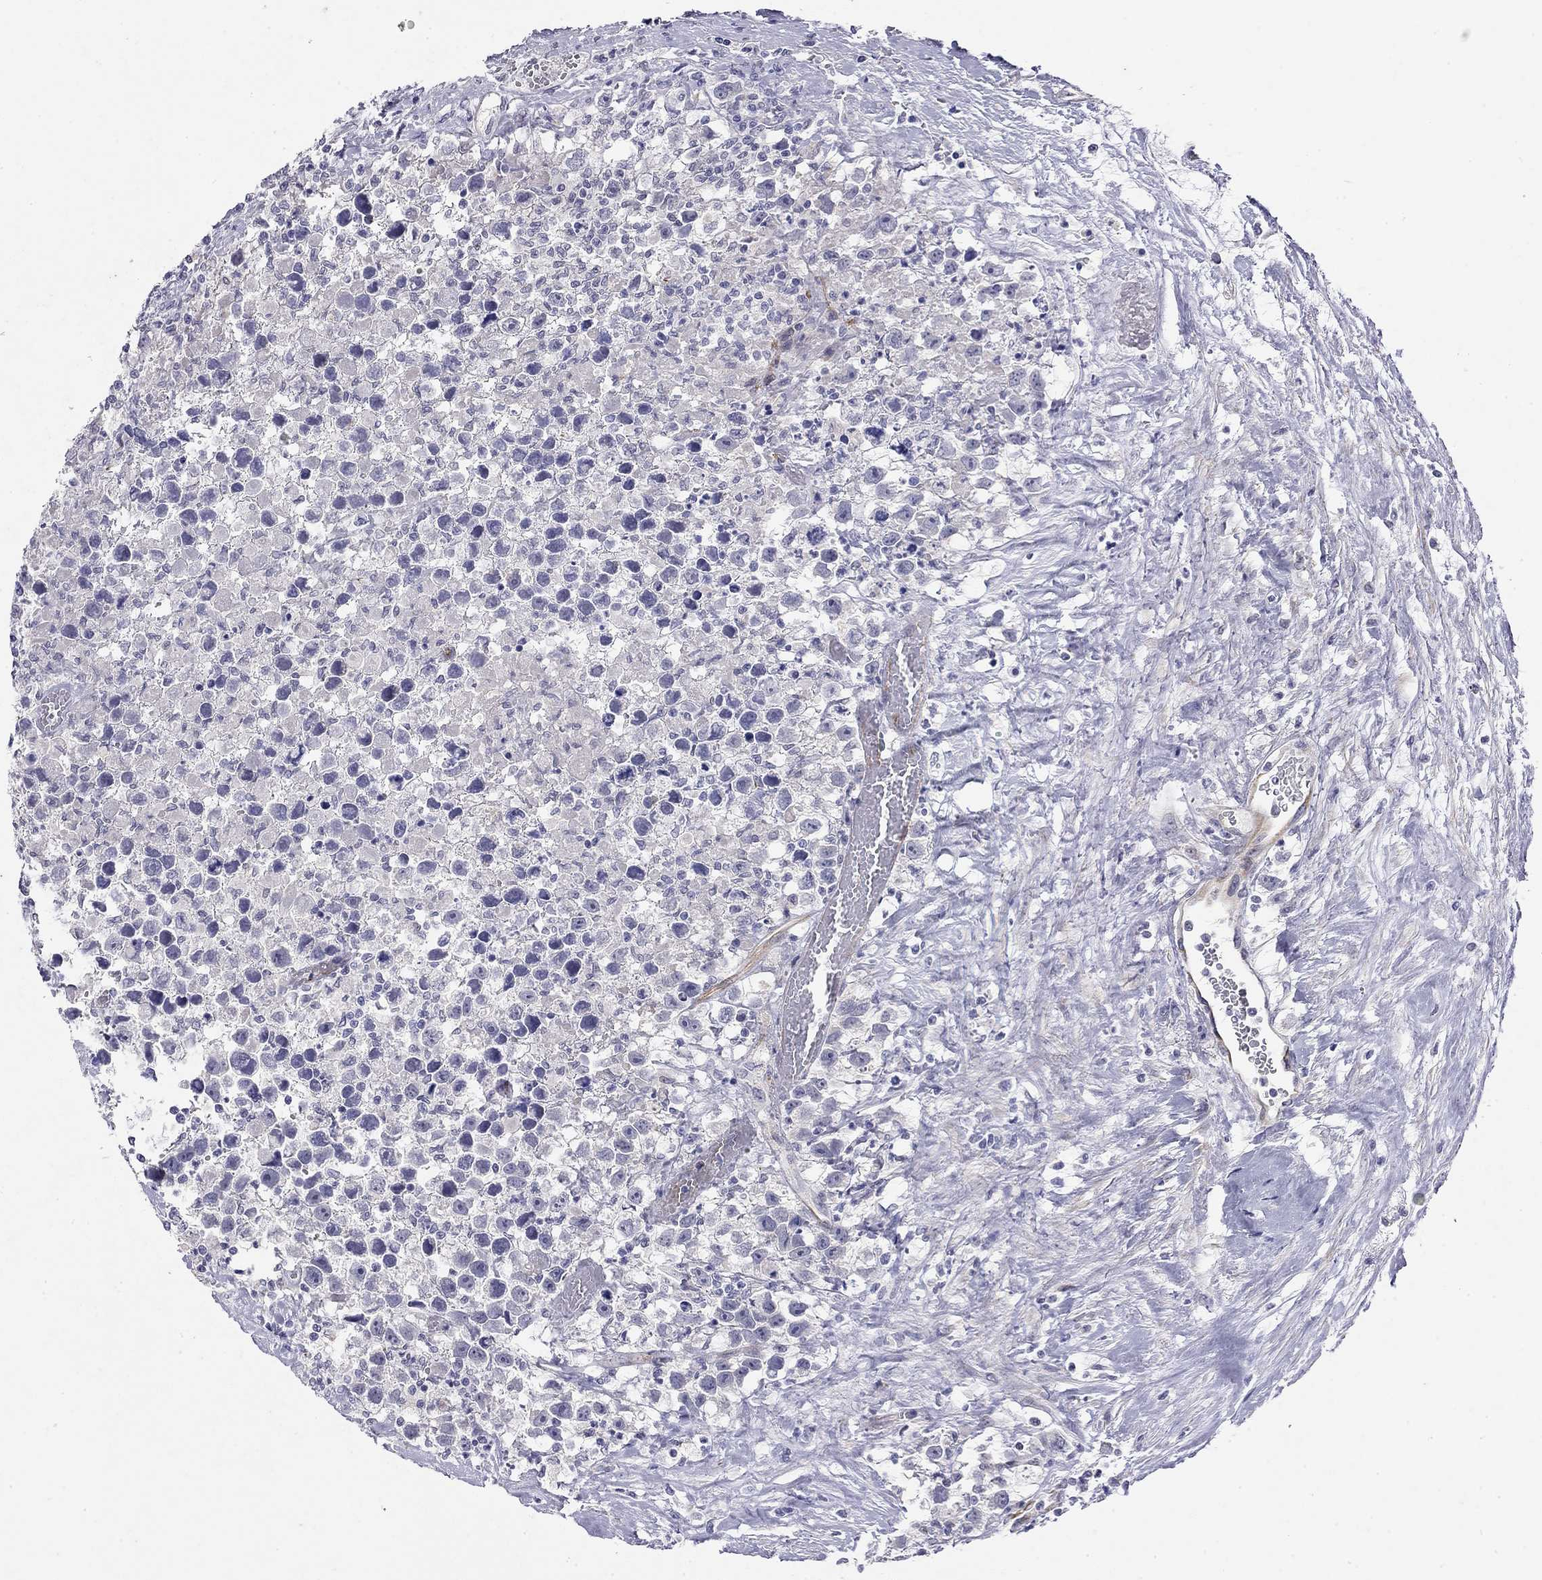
{"staining": {"intensity": "negative", "quantity": "none", "location": "none"}, "tissue": "testis cancer", "cell_type": "Tumor cells", "image_type": "cancer", "snomed": [{"axis": "morphology", "description": "Seminoma, NOS"}, {"axis": "topography", "description": "Testis"}], "caption": "This is a photomicrograph of immunohistochemistry staining of testis seminoma, which shows no expression in tumor cells.", "gene": "RTL1", "patient": {"sex": "male", "age": 43}}